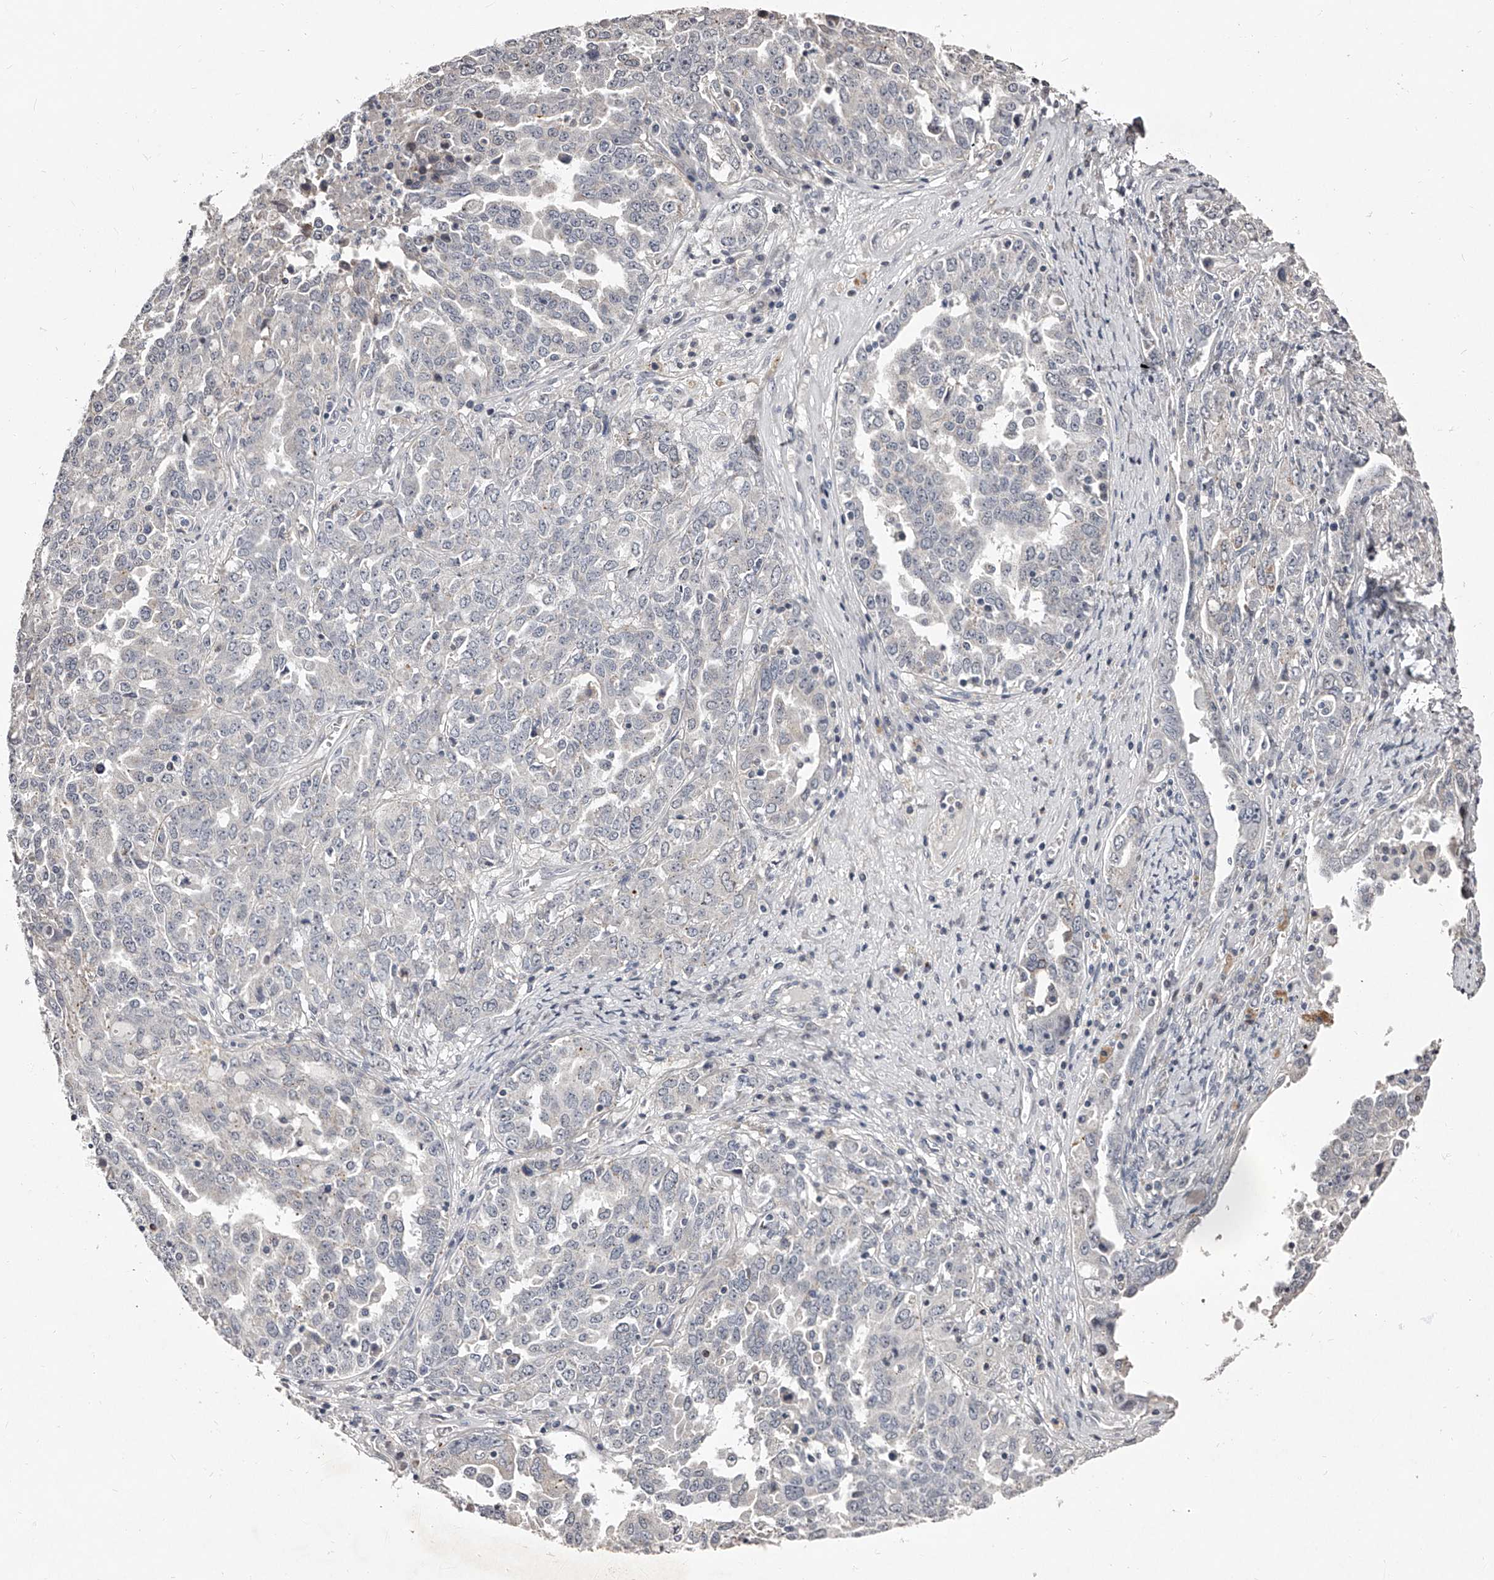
{"staining": {"intensity": "negative", "quantity": "none", "location": "none"}, "tissue": "ovarian cancer", "cell_type": "Tumor cells", "image_type": "cancer", "snomed": [{"axis": "morphology", "description": "Carcinoma, endometroid"}, {"axis": "topography", "description": "Ovary"}], "caption": "Protein analysis of ovarian cancer (endometroid carcinoma) exhibits no significant expression in tumor cells. (DAB (3,3'-diaminobenzidine) immunohistochemistry with hematoxylin counter stain).", "gene": "NT5DC1", "patient": {"sex": "female", "age": 62}}